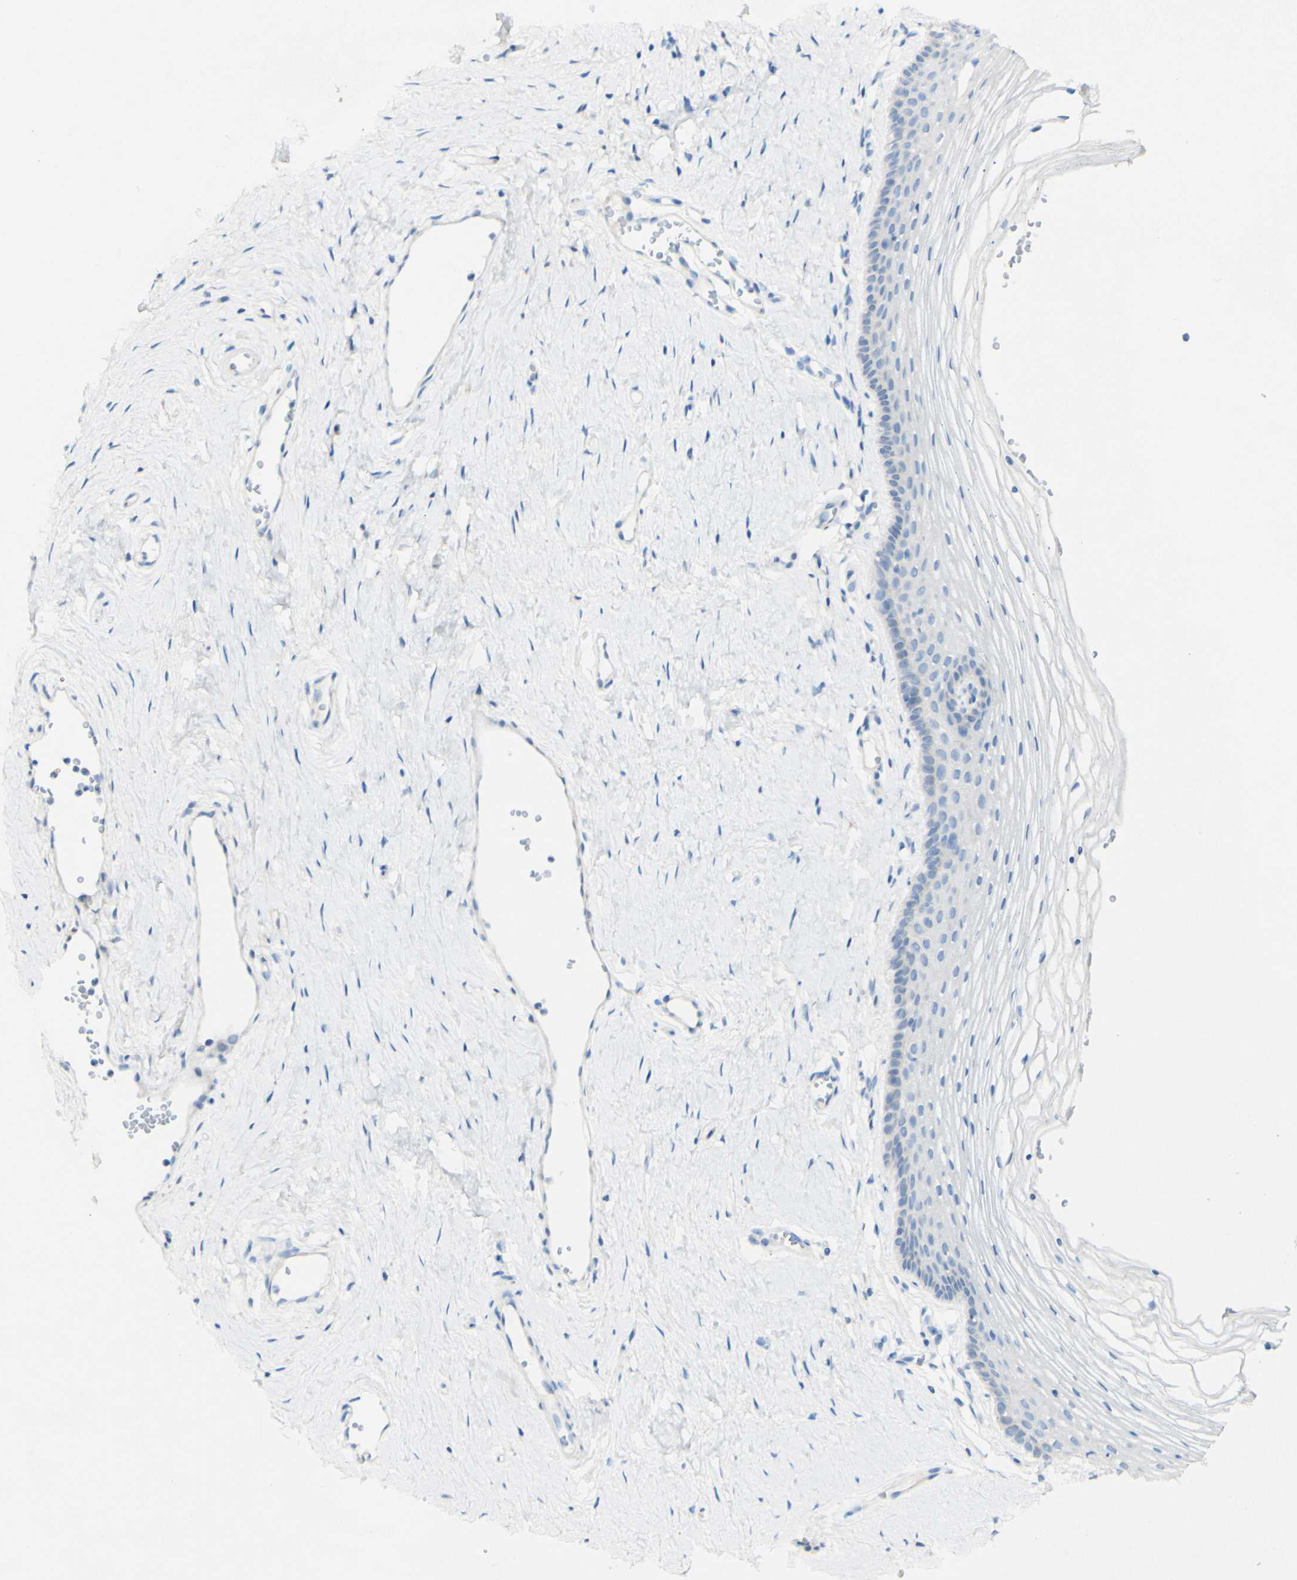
{"staining": {"intensity": "negative", "quantity": "none", "location": "none"}, "tissue": "vagina", "cell_type": "Squamous epithelial cells", "image_type": "normal", "snomed": [{"axis": "morphology", "description": "Normal tissue, NOS"}, {"axis": "topography", "description": "Vagina"}], "caption": "This histopathology image is of normal vagina stained with immunohistochemistry (IHC) to label a protein in brown with the nuclei are counter-stained blue. There is no staining in squamous epithelial cells. The staining is performed using DAB (3,3'-diaminobenzidine) brown chromogen with nuclei counter-stained in using hematoxylin.", "gene": "FGF4", "patient": {"sex": "female", "age": 32}}